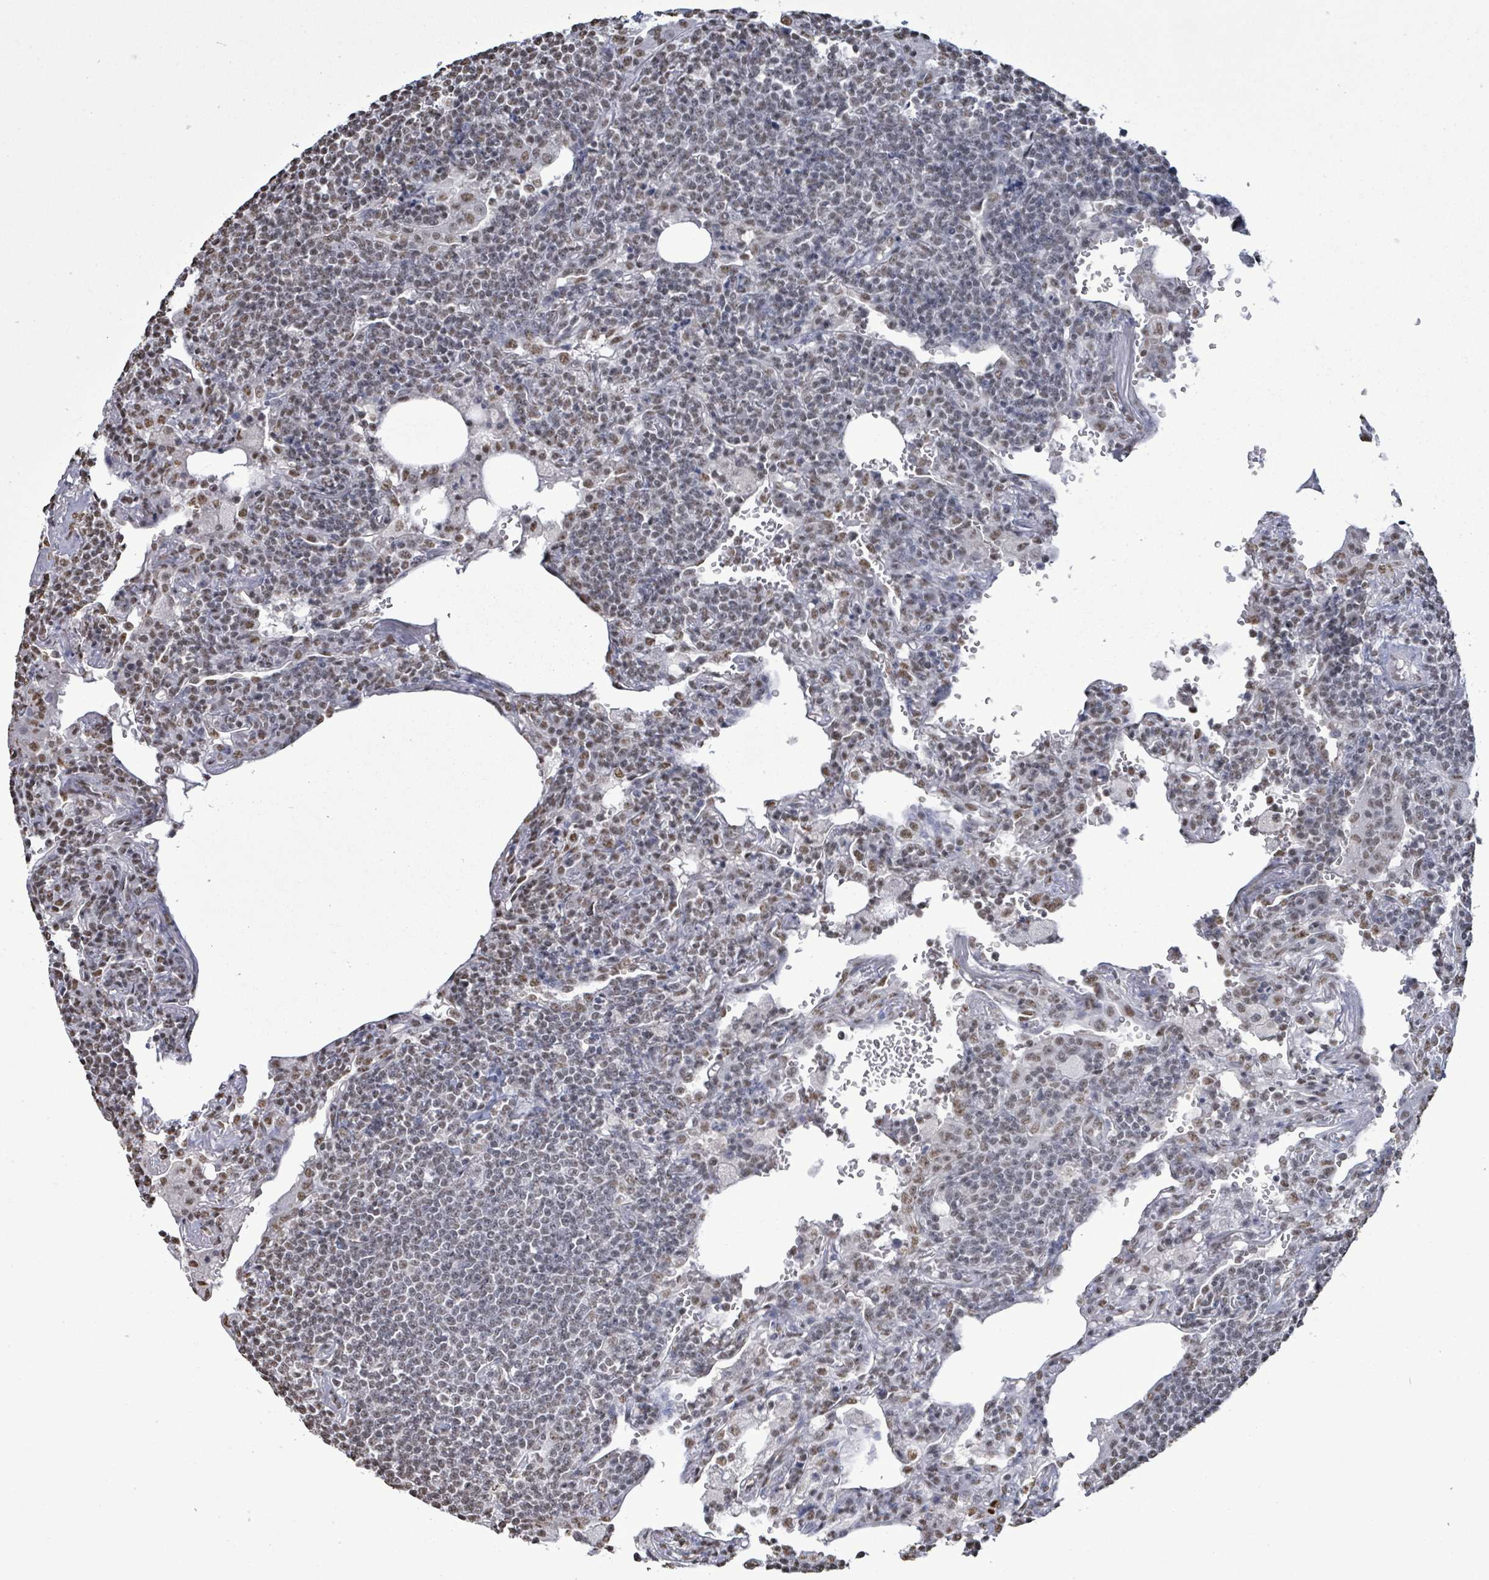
{"staining": {"intensity": "weak", "quantity": "25%-75%", "location": "nuclear"}, "tissue": "lymphoma", "cell_type": "Tumor cells", "image_type": "cancer", "snomed": [{"axis": "morphology", "description": "Malignant lymphoma, non-Hodgkin's type, Low grade"}, {"axis": "topography", "description": "Lung"}], "caption": "Human malignant lymphoma, non-Hodgkin's type (low-grade) stained with a brown dye reveals weak nuclear positive expression in approximately 25%-75% of tumor cells.", "gene": "SAMD14", "patient": {"sex": "female", "age": 71}}